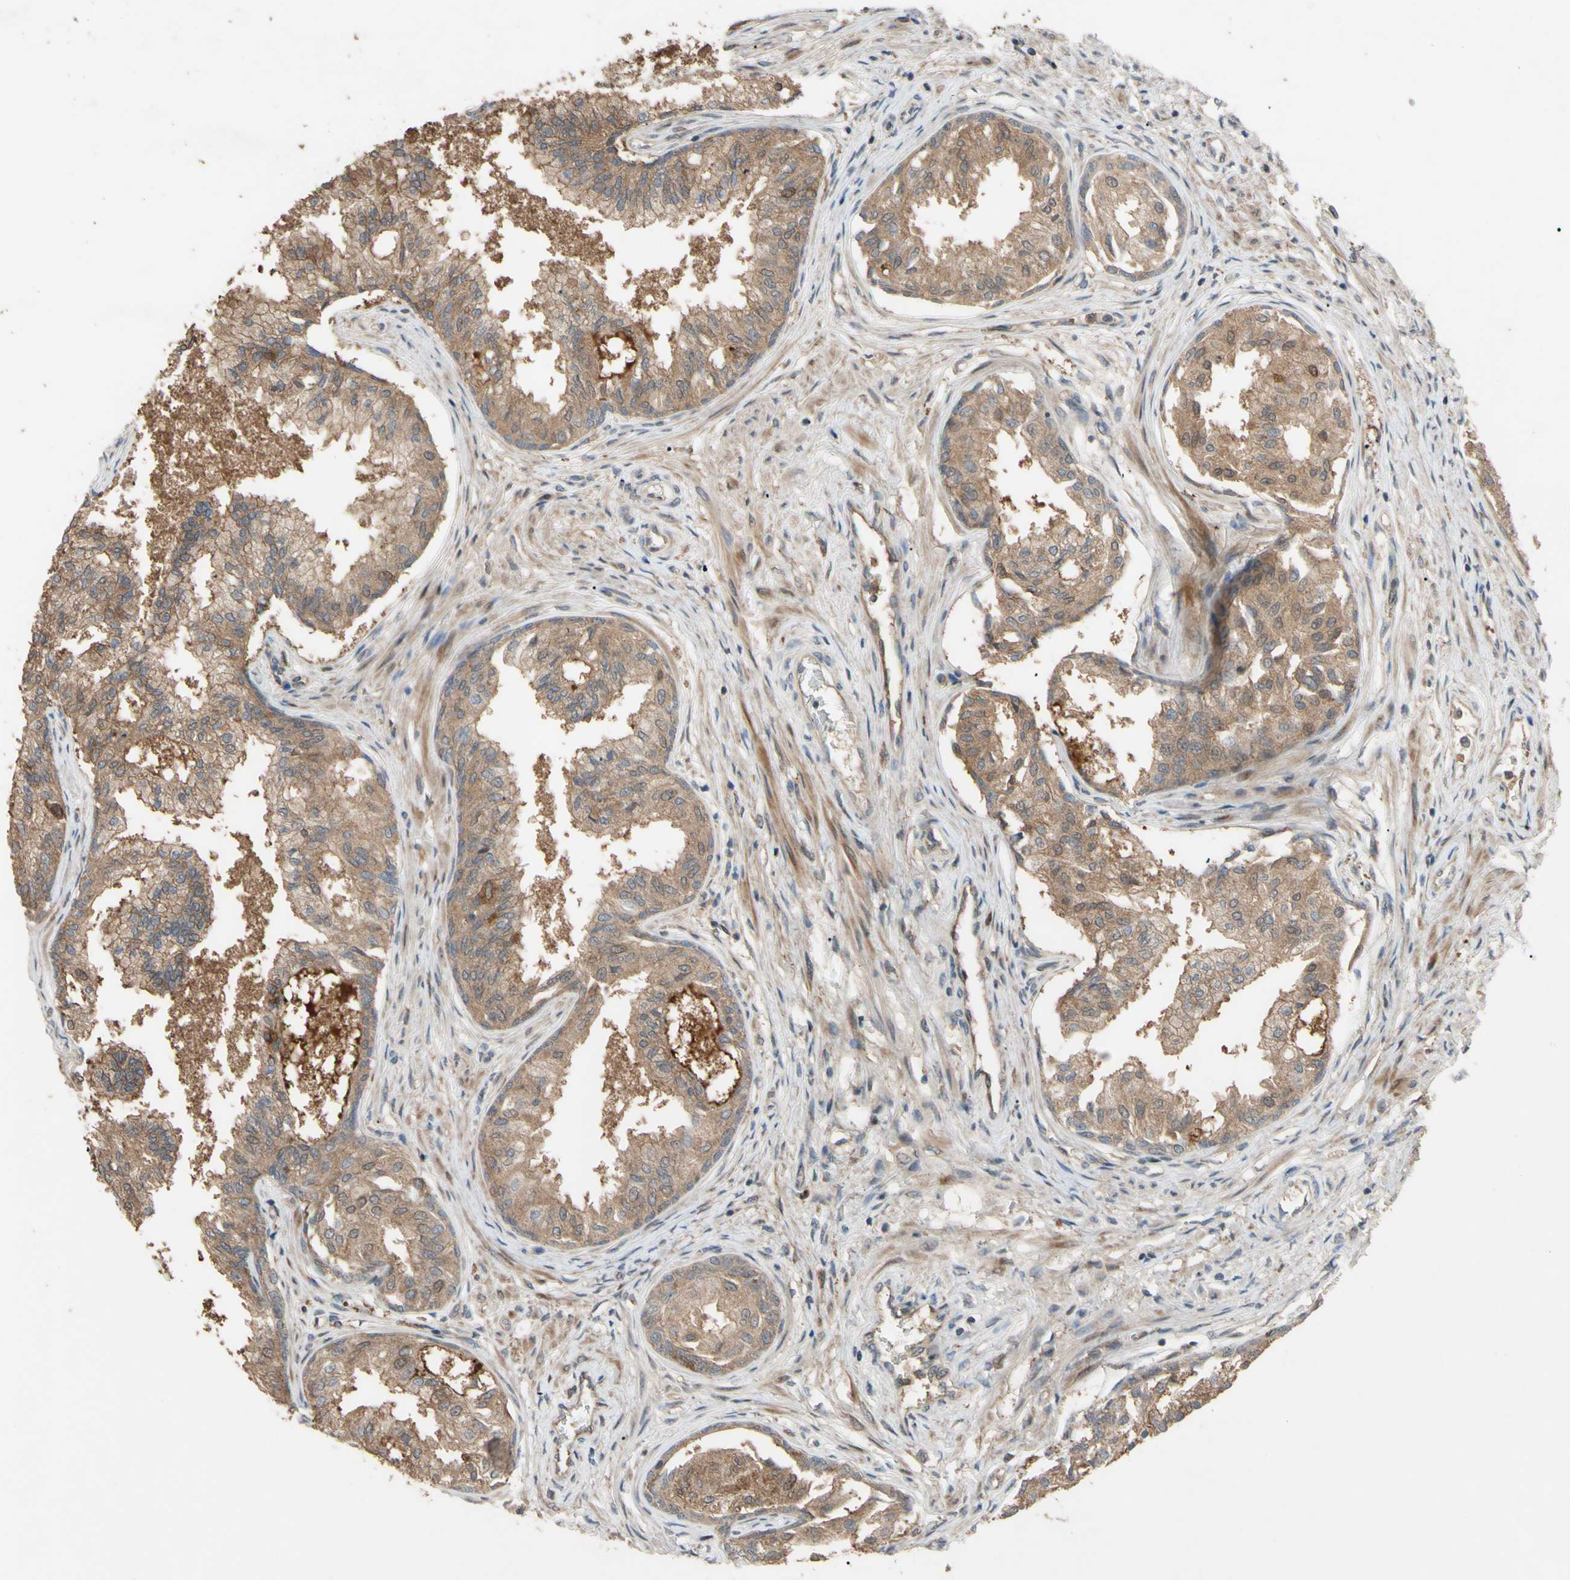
{"staining": {"intensity": "moderate", "quantity": ">75%", "location": "cytoplasmic/membranous"}, "tissue": "prostate", "cell_type": "Glandular cells", "image_type": "normal", "snomed": [{"axis": "morphology", "description": "Normal tissue, NOS"}, {"axis": "topography", "description": "Prostate"}, {"axis": "topography", "description": "Seminal veicle"}], "caption": "Moderate cytoplasmic/membranous expression for a protein is appreciated in about >75% of glandular cells of benign prostate using IHC.", "gene": "SHROOM4", "patient": {"sex": "male", "age": 60}}